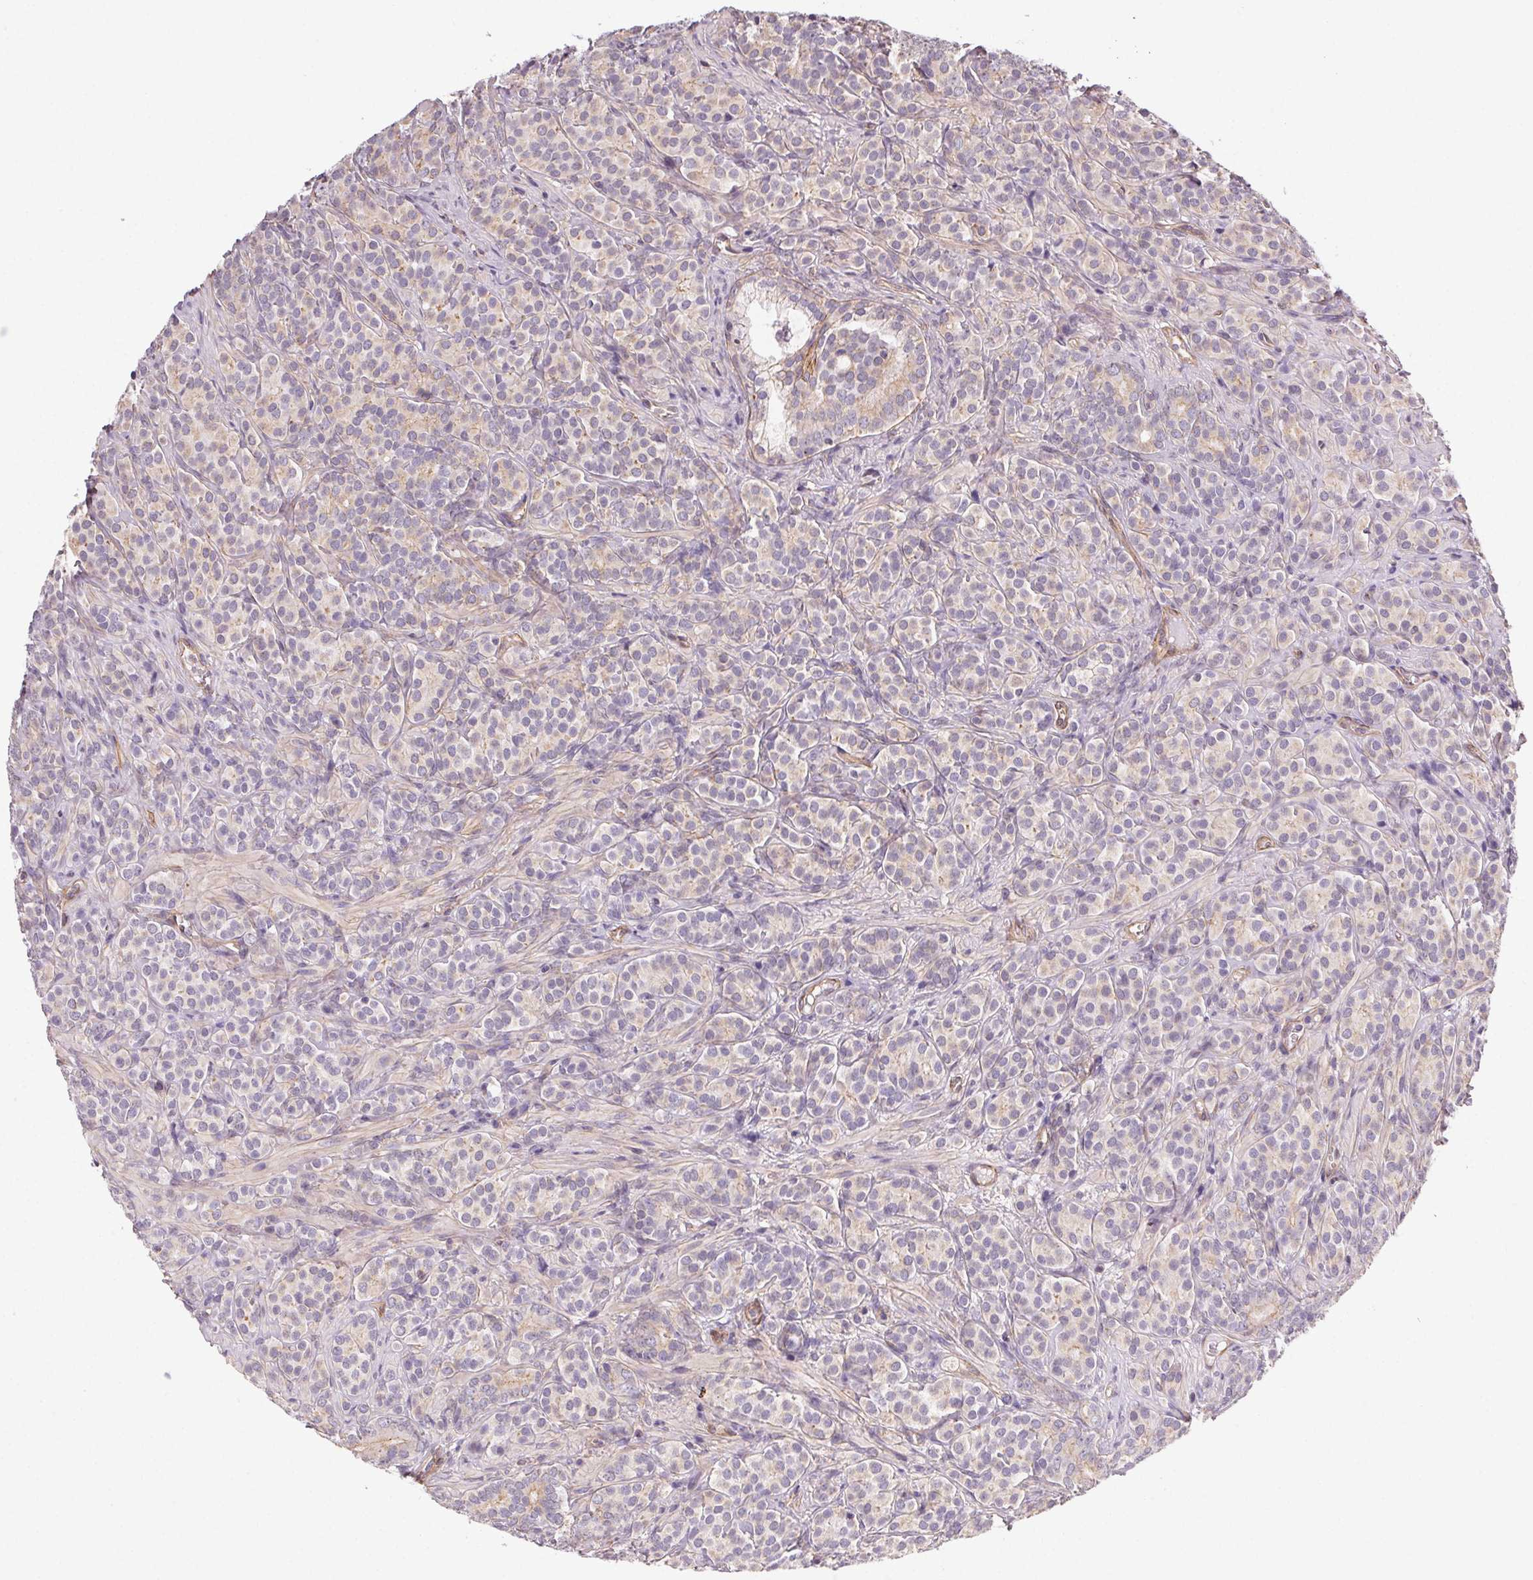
{"staining": {"intensity": "negative", "quantity": "none", "location": "none"}, "tissue": "prostate cancer", "cell_type": "Tumor cells", "image_type": "cancer", "snomed": [{"axis": "morphology", "description": "Adenocarcinoma, High grade"}, {"axis": "topography", "description": "Prostate"}], "caption": "Immunohistochemistry (IHC) micrograph of prostate adenocarcinoma (high-grade) stained for a protein (brown), which reveals no positivity in tumor cells. (Brightfield microscopy of DAB (3,3'-diaminobenzidine) immunohistochemistry (IHC) at high magnification).", "gene": "PLA2G4F", "patient": {"sex": "male", "age": 84}}